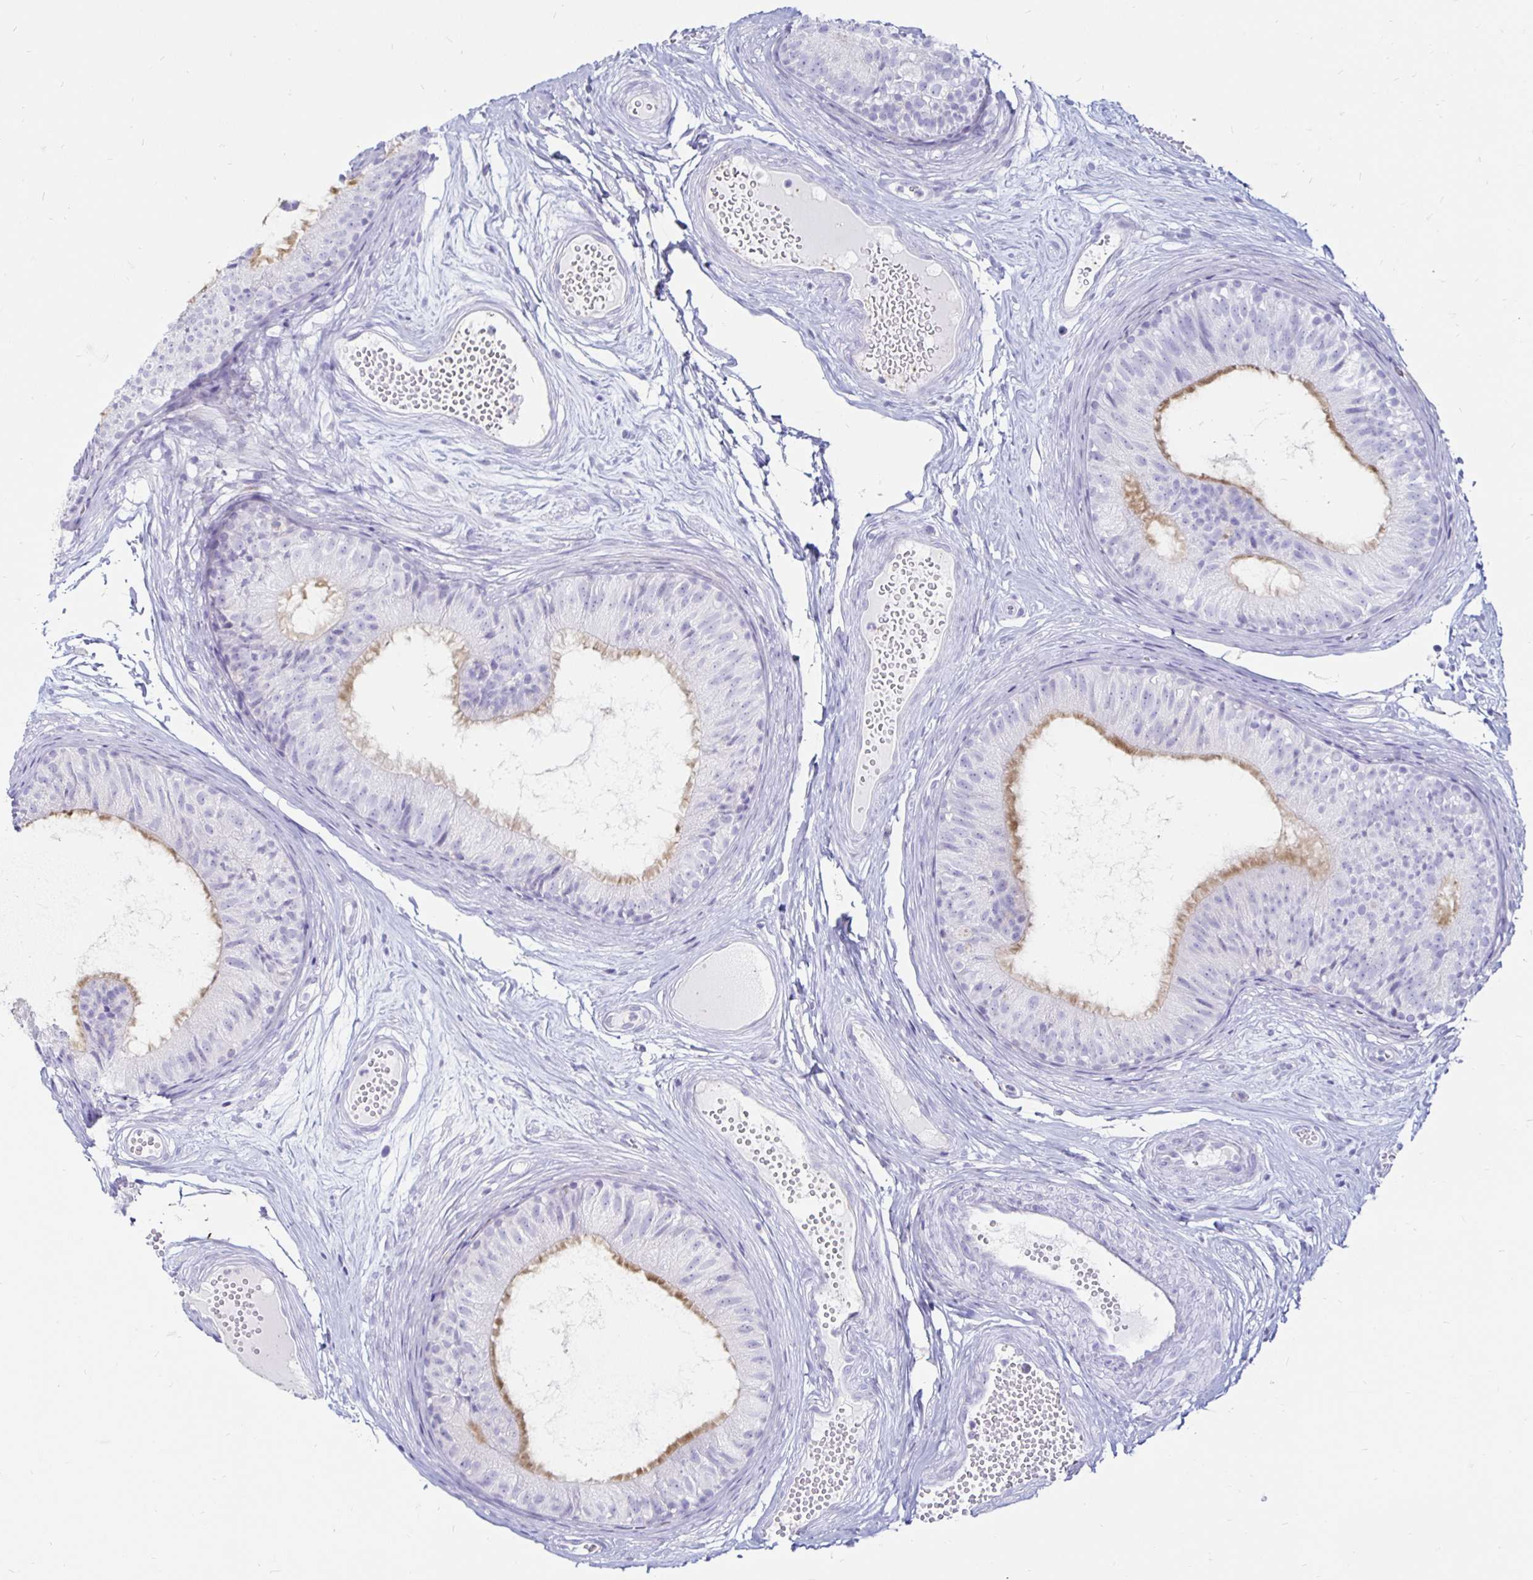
{"staining": {"intensity": "moderate", "quantity": "<25%", "location": "cytoplasmic/membranous"}, "tissue": "epididymis", "cell_type": "Glandular cells", "image_type": "normal", "snomed": [{"axis": "morphology", "description": "Normal tissue, NOS"}, {"axis": "morphology", "description": "Seminoma, NOS"}, {"axis": "topography", "description": "Testis"}, {"axis": "topography", "description": "Epididymis"}], "caption": "An immunohistochemistry (IHC) histopathology image of benign tissue is shown. Protein staining in brown highlights moderate cytoplasmic/membranous positivity in epididymis within glandular cells. Using DAB (brown) and hematoxylin (blue) stains, captured at high magnification using brightfield microscopy.", "gene": "TIMP1", "patient": {"sex": "male", "age": 34}}